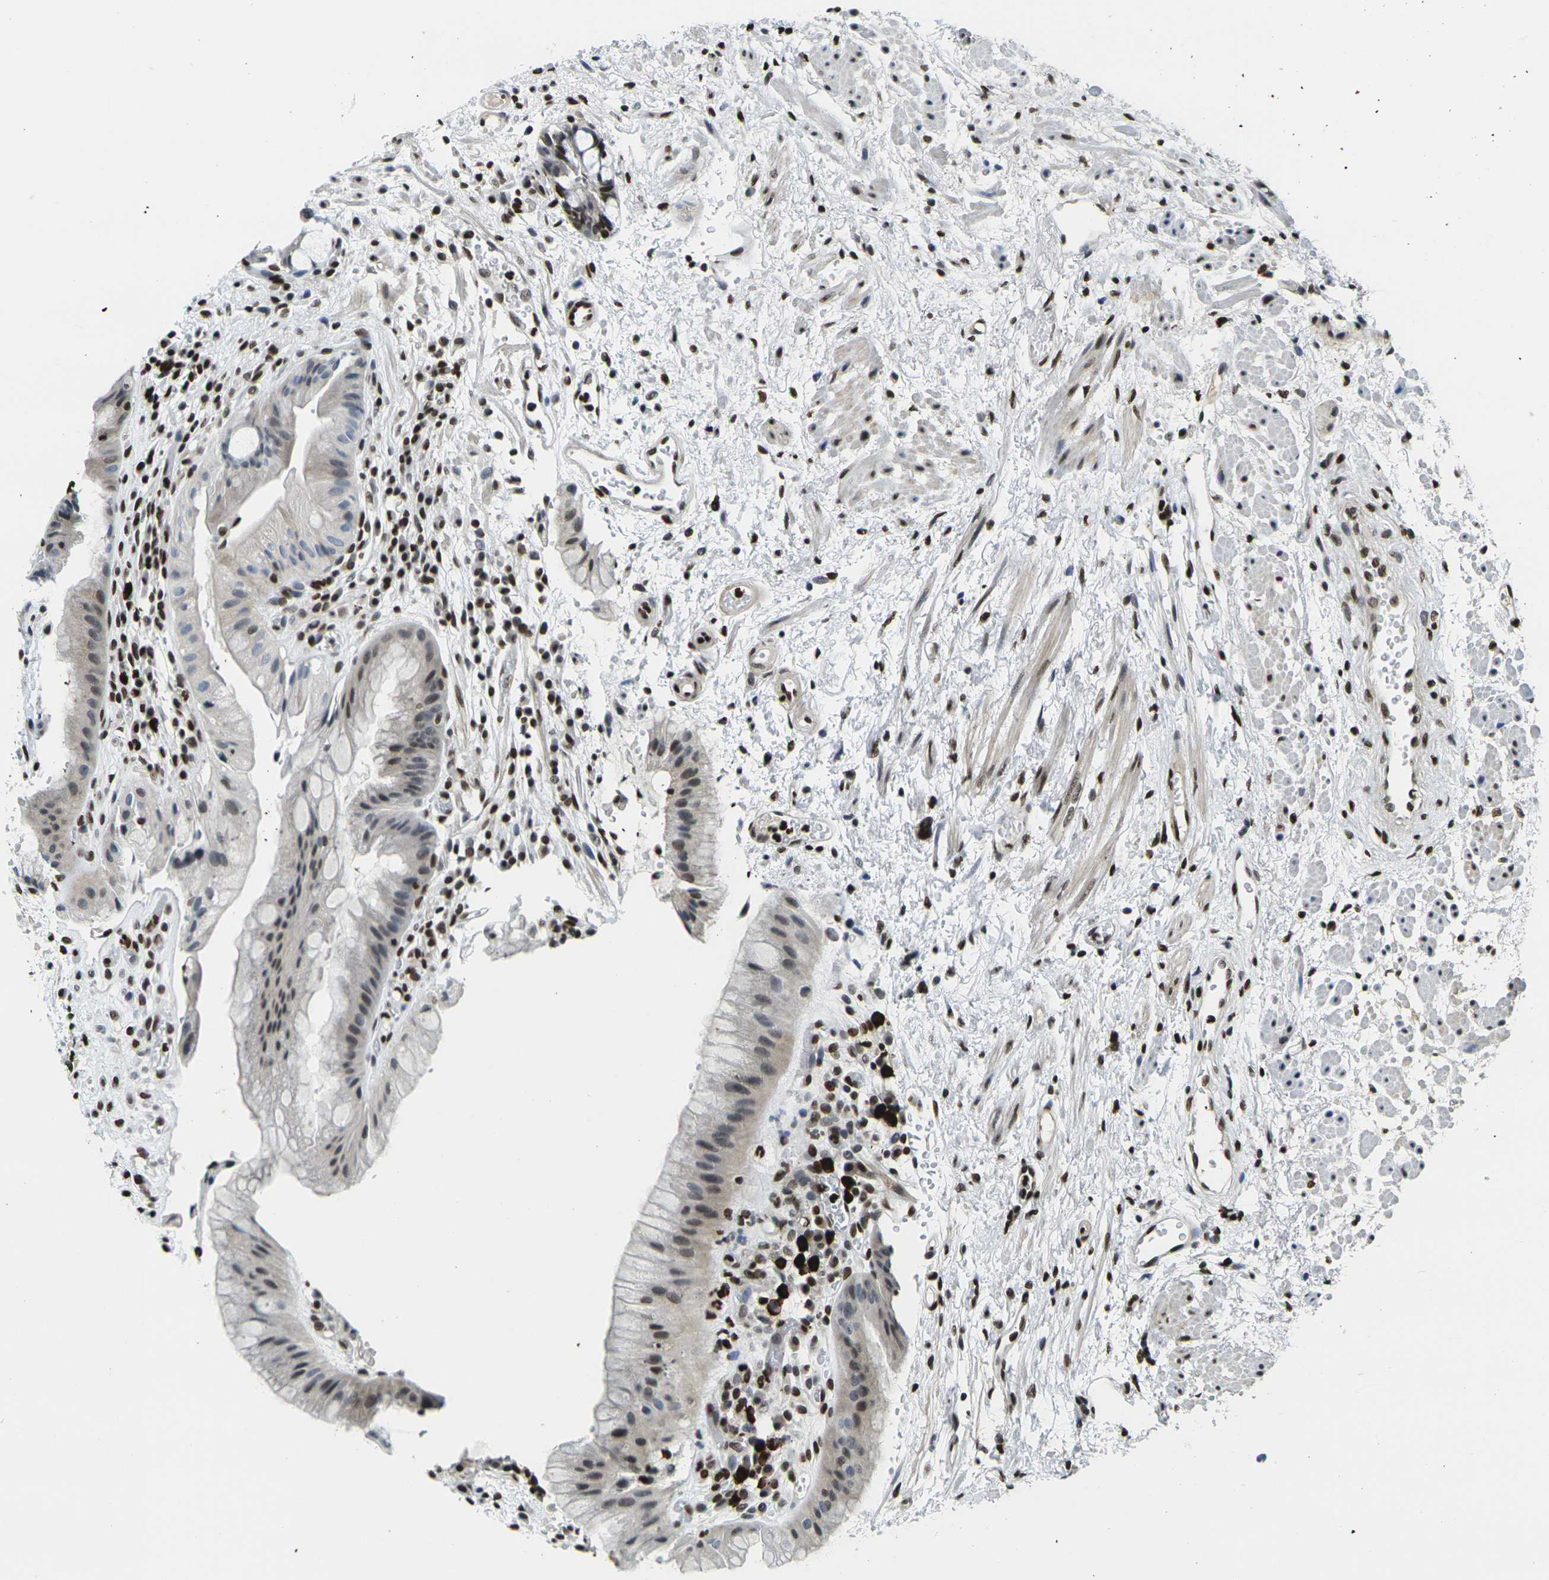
{"staining": {"intensity": "moderate", "quantity": "<25%", "location": "cytoplasmic/membranous,nuclear"}, "tissue": "stomach", "cell_type": "Glandular cells", "image_type": "normal", "snomed": [{"axis": "morphology", "description": "Normal tissue, NOS"}, {"axis": "topography", "description": "Stomach, upper"}], "caption": "Immunohistochemistry histopathology image of normal stomach: human stomach stained using immunohistochemistry displays low levels of moderate protein expression localized specifically in the cytoplasmic/membranous,nuclear of glandular cells, appearing as a cytoplasmic/membranous,nuclear brown color.", "gene": "H1", "patient": {"sex": "male", "age": 72}}